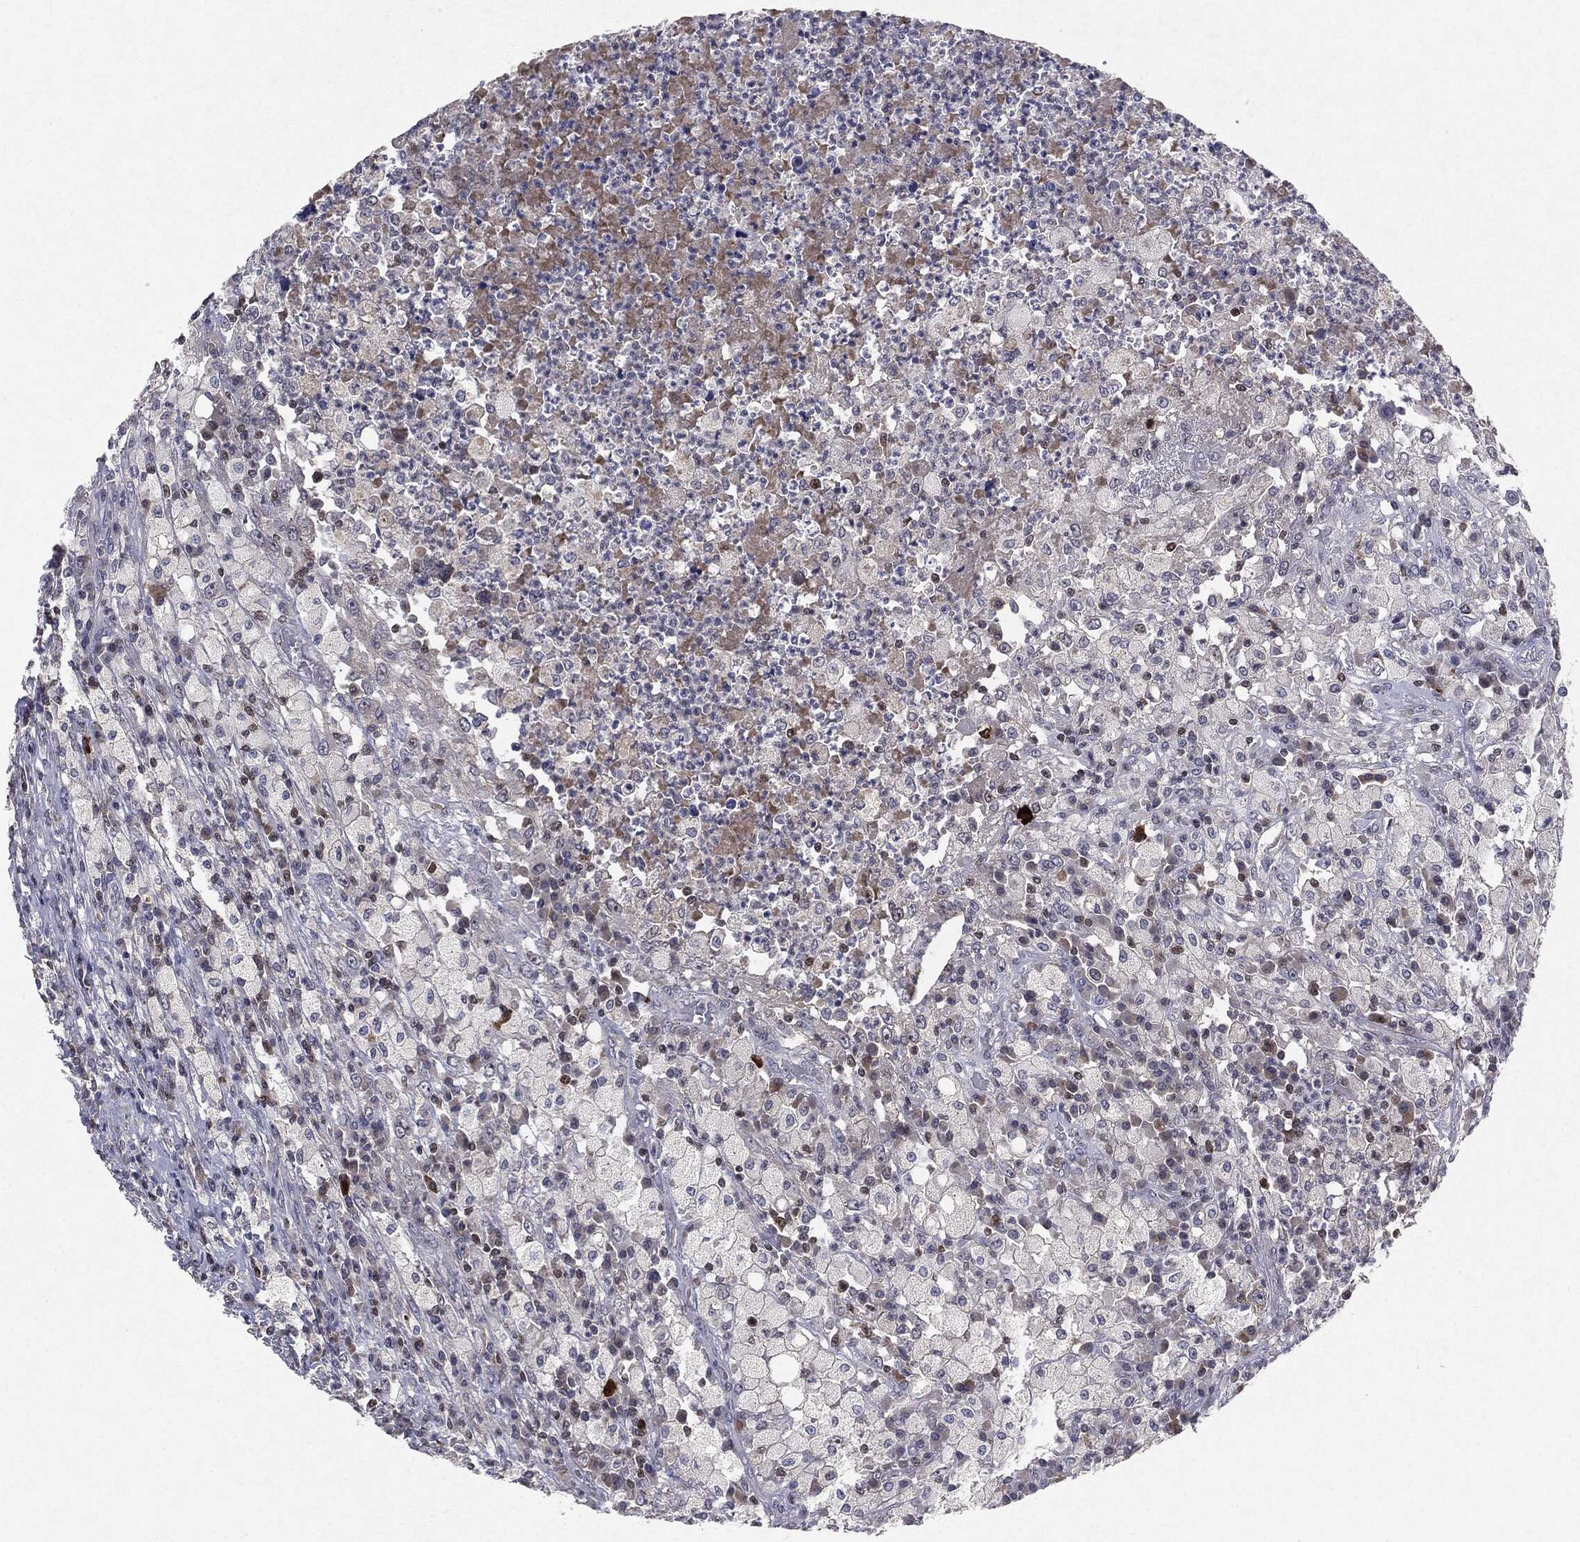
{"staining": {"intensity": "negative", "quantity": "none", "location": "none"}, "tissue": "testis cancer", "cell_type": "Tumor cells", "image_type": "cancer", "snomed": [{"axis": "morphology", "description": "Necrosis, NOS"}, {"axis": "morphology", "description": "Carcinoma, Embryonal, NOS"}, {"axis": "topography", "description": "Testis"}], "caption": "An immunohistochemistry photomicrograph of embryonal carcinoma (testis) is shown. There is no staining in tumor cells of embryonal carcinoma (testis).", "gene": "KIF2C", "patient": {"sex": "male", "age": 19}}